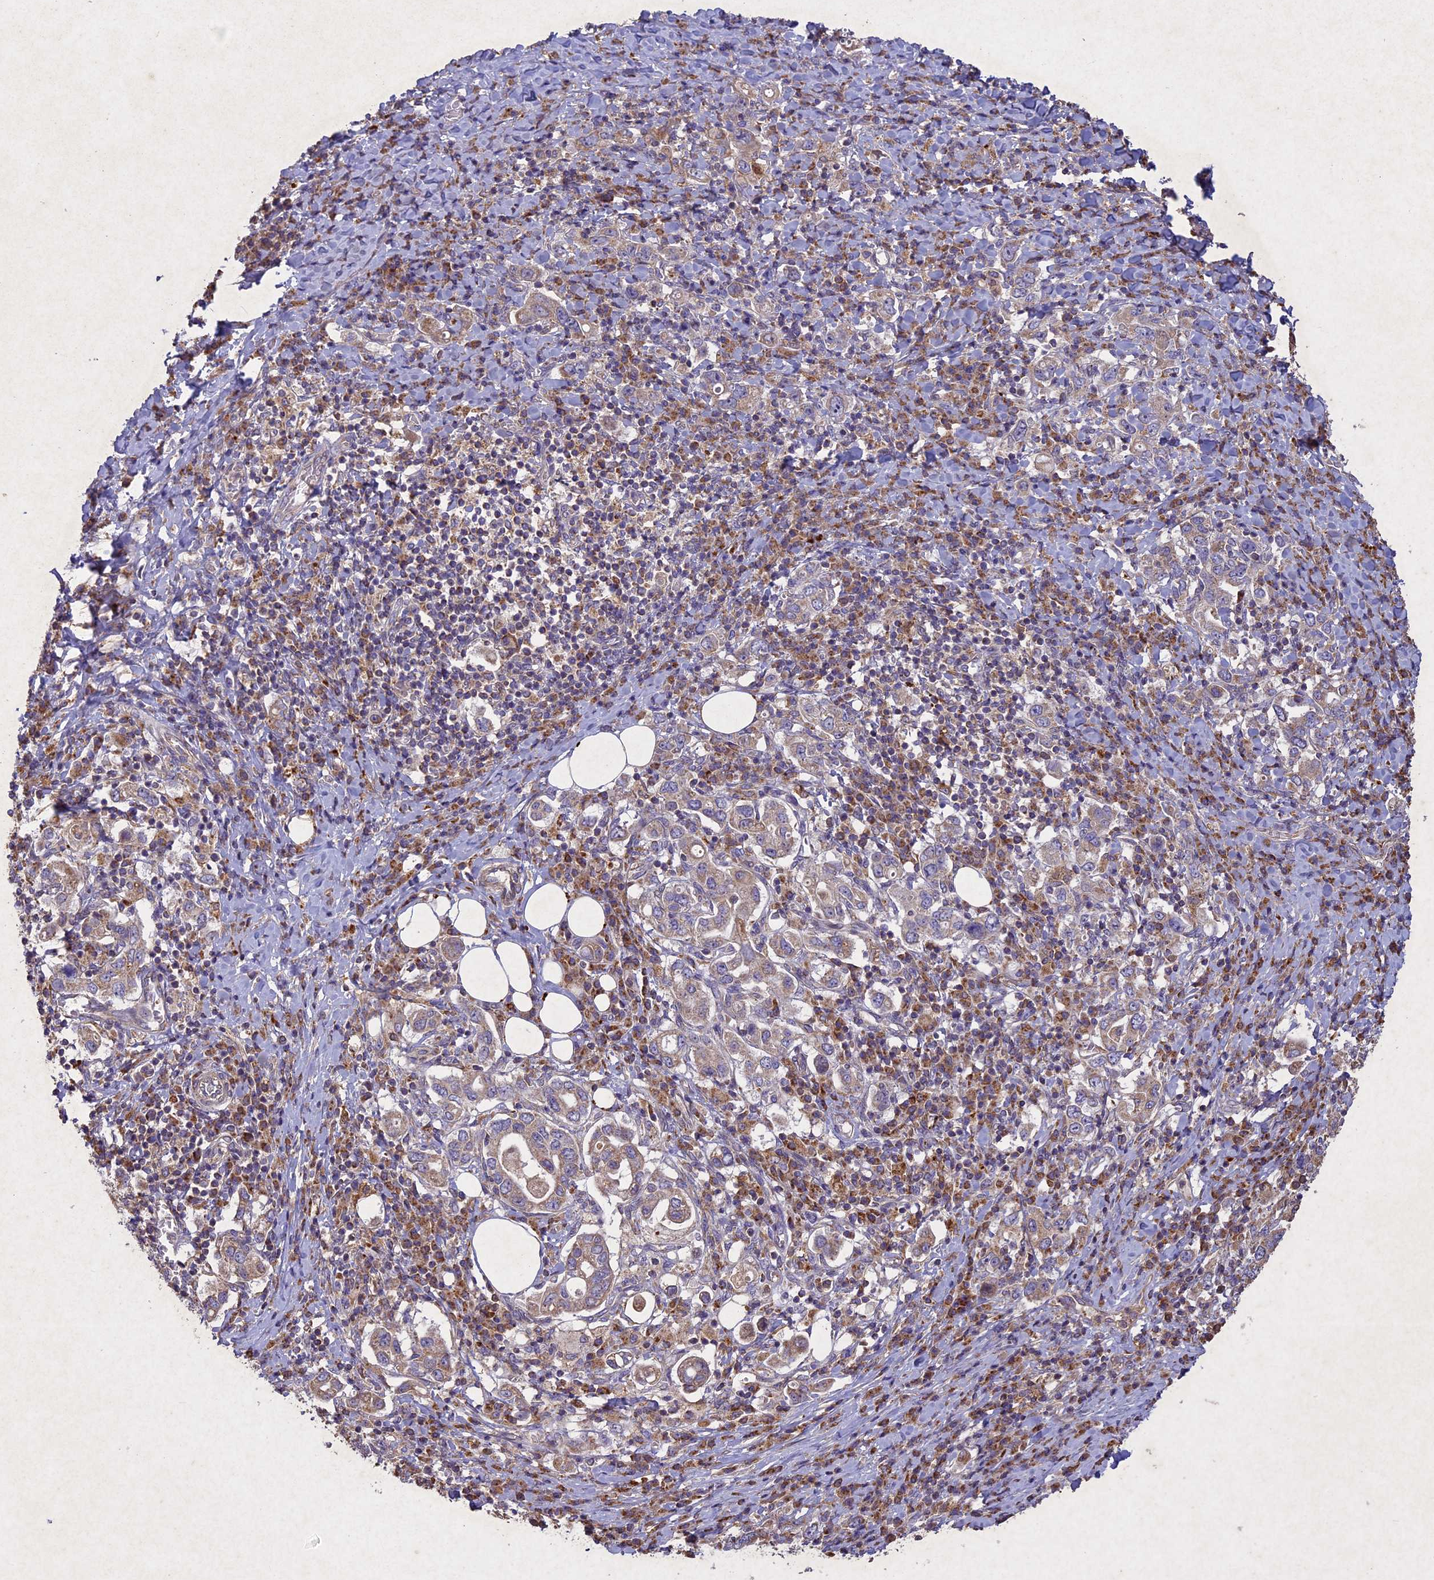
{"staining": {"intensity": "weak", "quantity": "<25%", "location": "cytoplasmic/membranous"}, "tissue": "stomach cancer", "cell_type": "Tumor cells", "image_type": "cancer", "snomed": [{"axis": "morphology", "description": "Adenocarcinoma, NOS"}, {"axis": "topography", "description": "Stomach, upper"}, {"axis": "topography", "description": "Stomach"}], "caption": "Tumor cells are negative for protein expression in human adenocarcinoma (stomach).", "gene": "CIAO2B", "patient": {"sex": "male", "age": 62}}